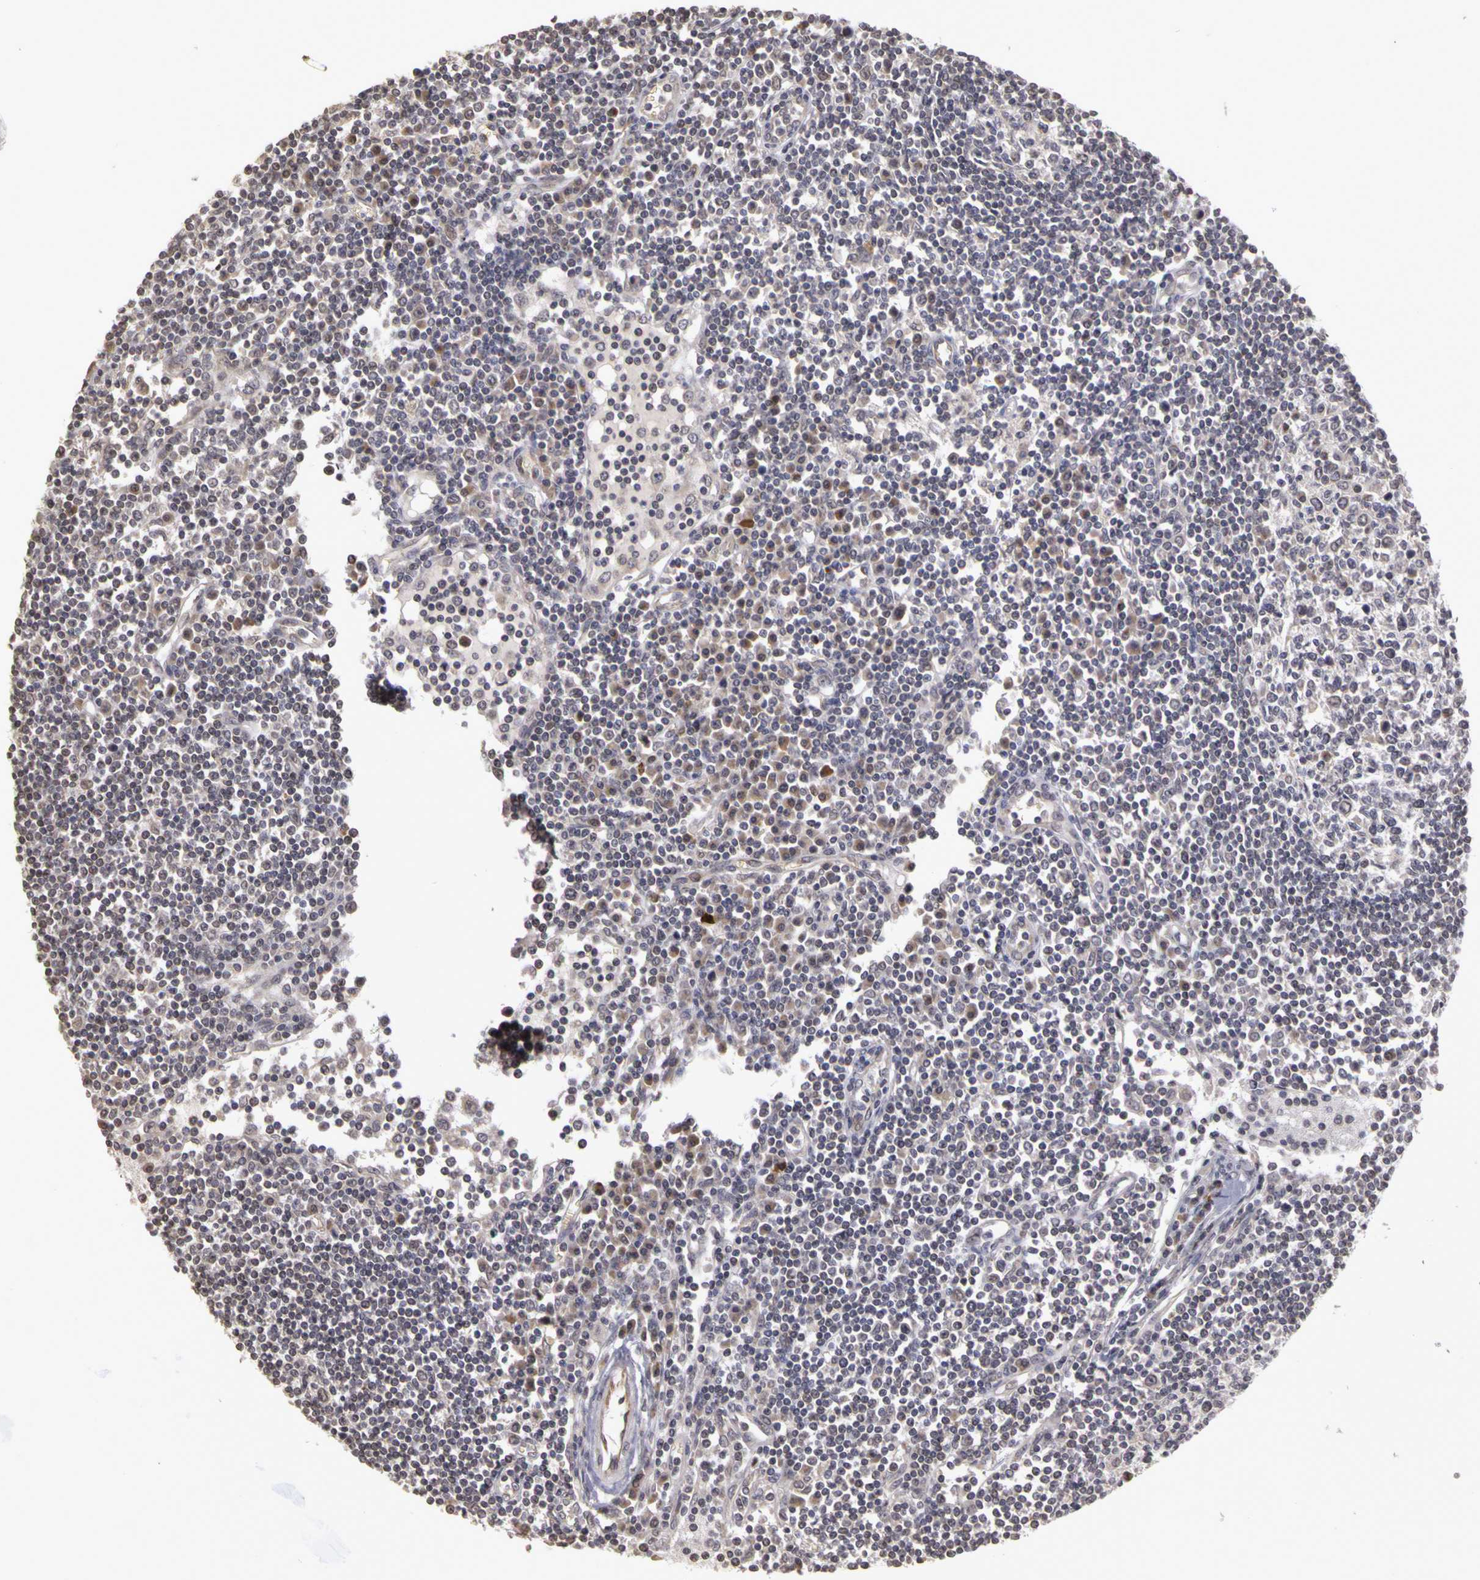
{"staining": {"intensity": "negative", "quantity": "none", "location": "none"}, "tissue": "lymph node", "cell_type": "Germinal center cells", "image_type": "normal", "snomed": [{"axis": "morphology", "description": "Normal tissue, NOS"}, {"axis": "topography", "description": "Lymph node"}], "caption": "Protein analysis of benign lymph node demonstrates no significant expression in germinal center cells.", "gene": "FRMD7", "patient": {"sex": "female", "age": 62}}